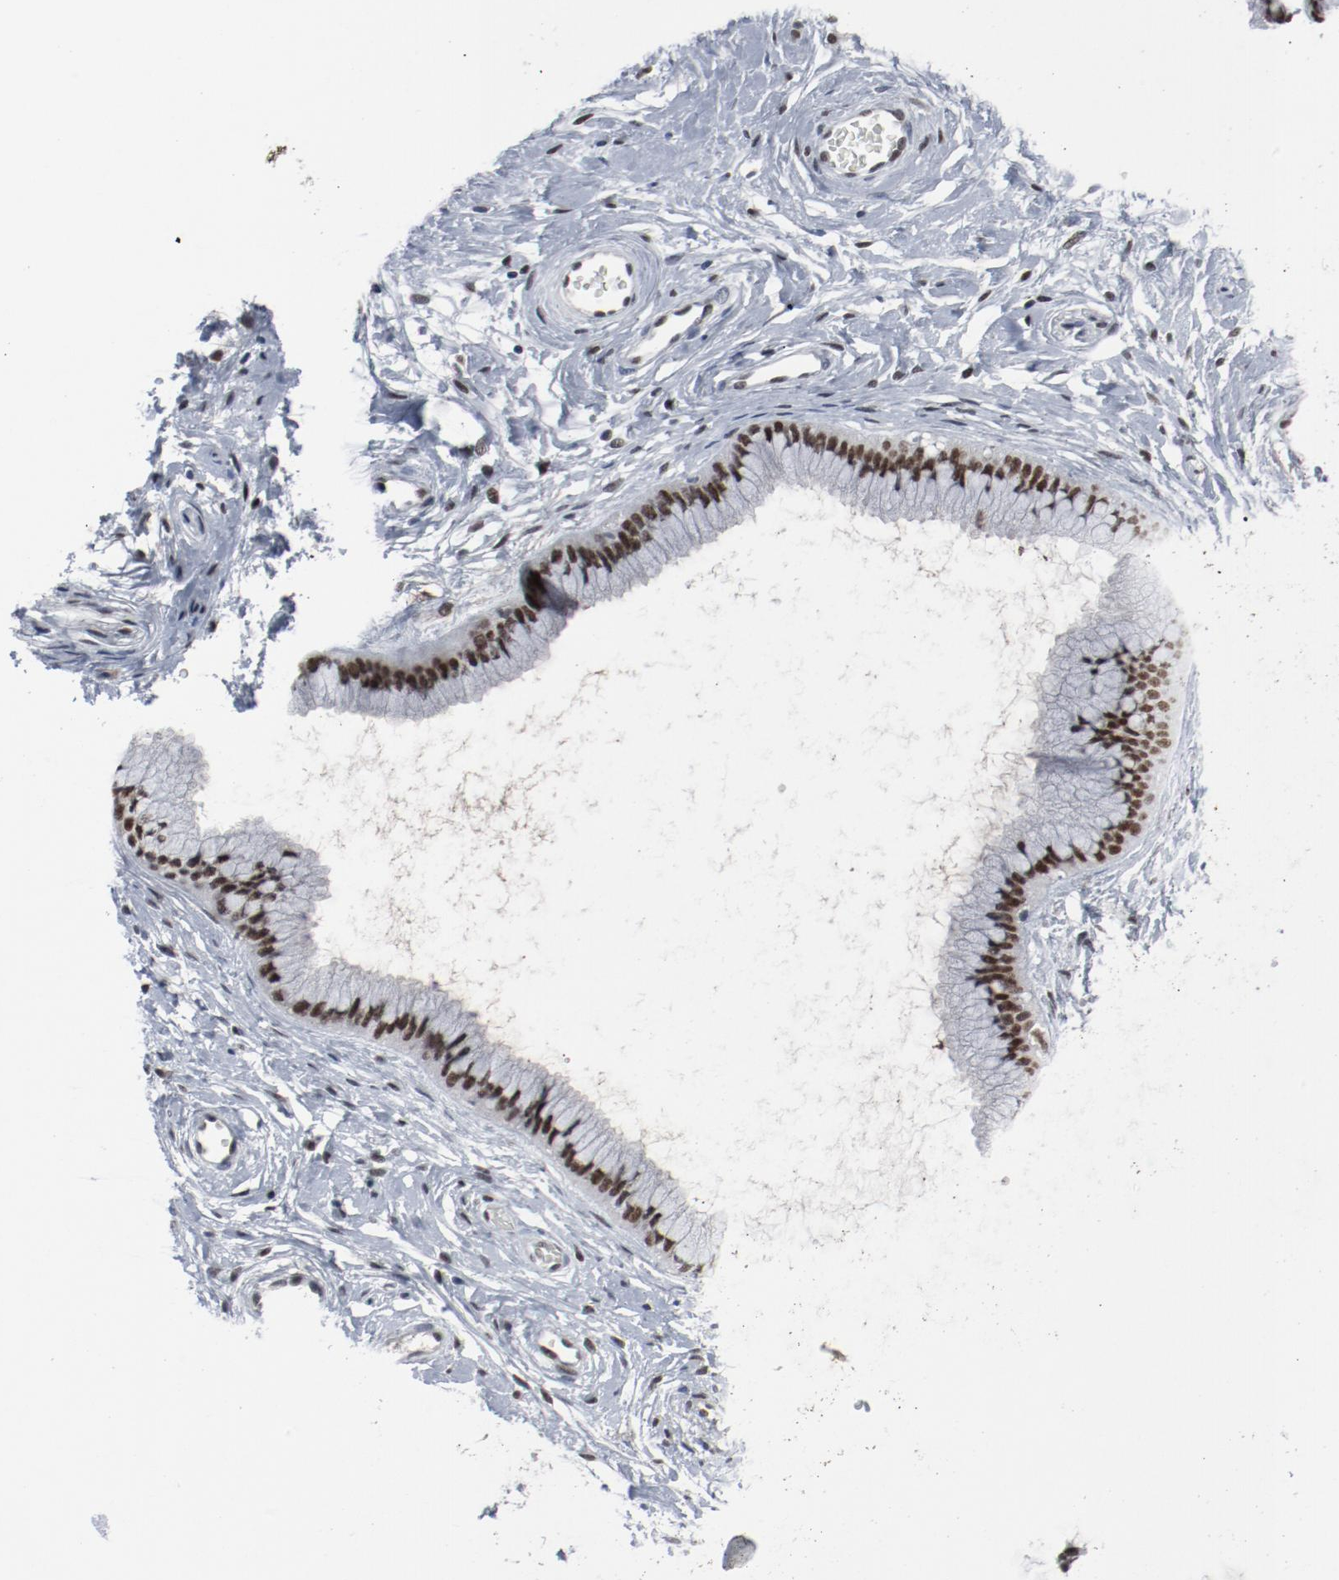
{"staining": {"intensity": "strong", "quantity": "25%-75%", "location": "nuclear"}, "tissue": "cervix", "cell_type": "Glandular cells", "image_type": "normal", "snomed": [{"axis": "morphology", "description": "Normal tissue, NOS"}, {"axis": "topography", "description": "Cervix"}], "caption": "Cervix stained with a brown dye exhibits strong nuclear positive expression in about 25%-75% of glandular cells.", "gene": "JMJD6", "patient": {"sex": "female", "age": 39}}